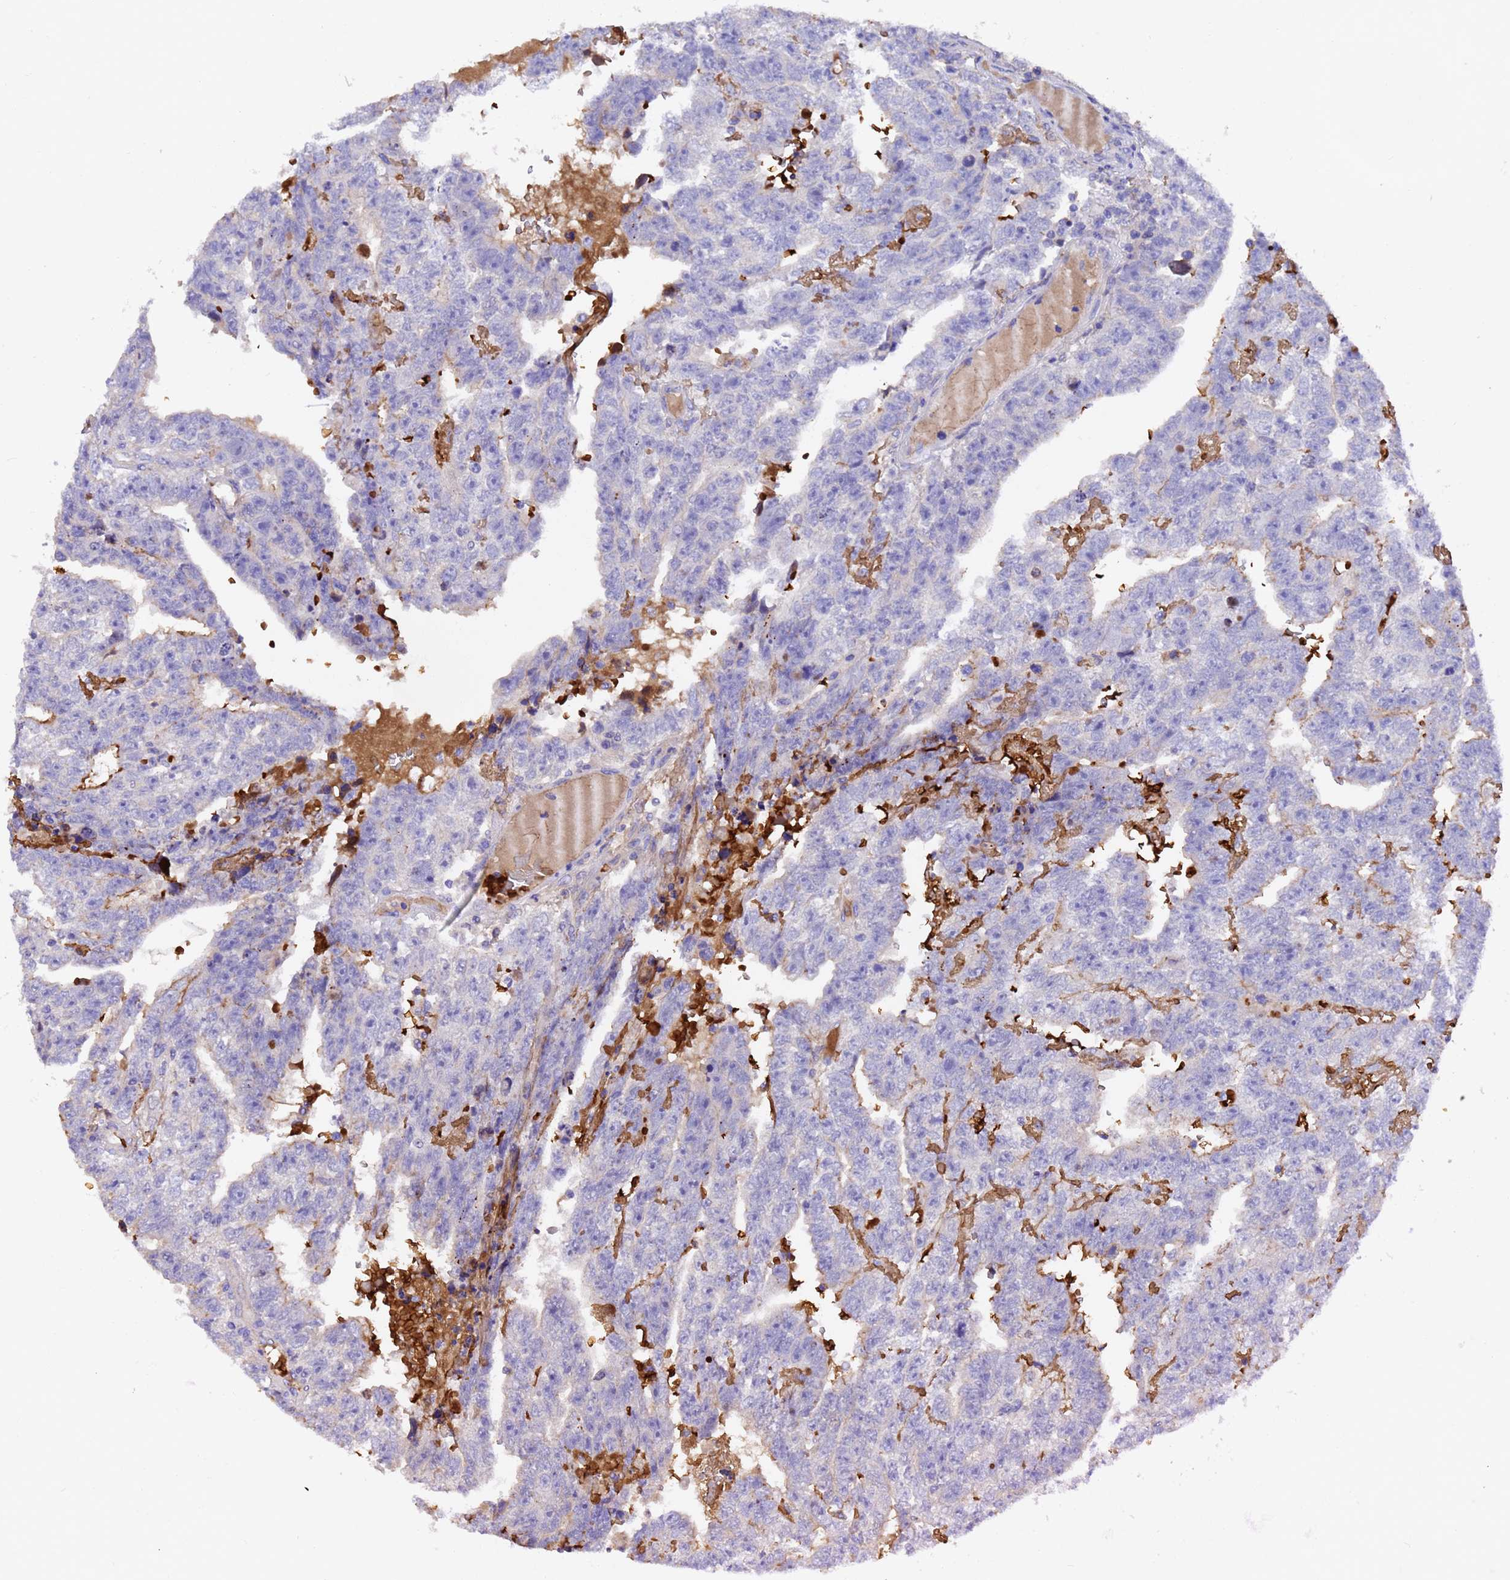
{"staining": {"intensity": "negative", "quantity": "none", "location": "none"}, "tissue": "testis cancer", "cell_type": "Tumor cells", "image_type": "cancer", "snomed": [{"axis": "morphology", "description": "Carcinoma, Embryonal, NOS"}, {"axis": "topography", "description": "Testis"}], "caption": "Human testis cancer (embryonal carcinoma) stained for a protein using immunohistochemistry displays no expression in tumor cells.", "gene": "ELP6", "patient": {"sex": "male", "age": 25}}